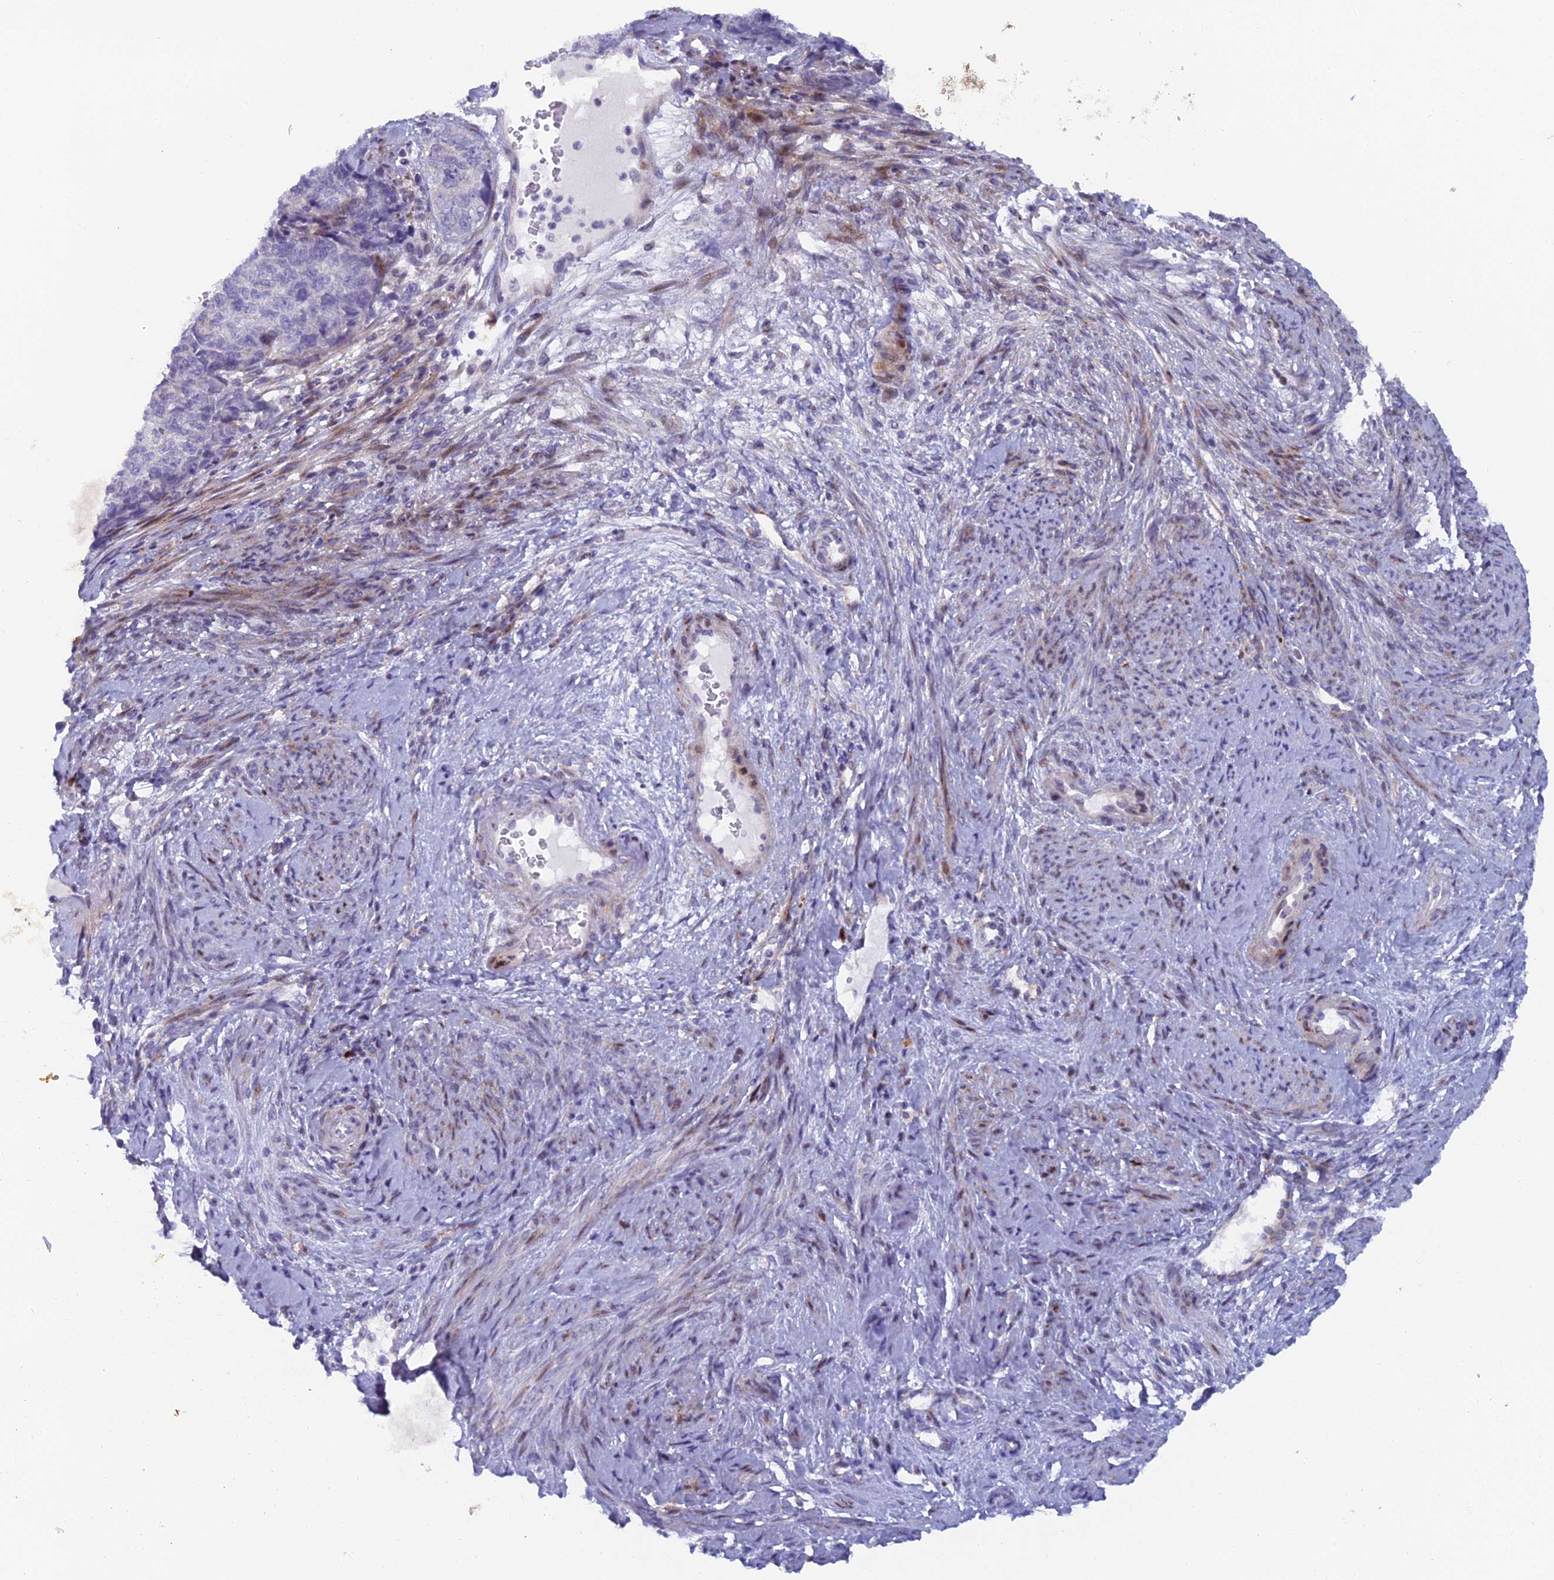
{"staining": {"intensity": "negative", "quantity": "none", "location": "none"}, "tissue": "cervical cancer", "cell_type": "Tumor cells", "image_type": "cancer", "snomed": [{"axis": "morphology", "description": "Squamous cell carcinoma, NOS"}, {"axis": "topography", "description": "Cervix"}], "caption": "This is an immunohistochemistry photomicrograph of human cervical squamous cell carcinoma. There is no positivity in tumor cells.", "gene": "B9D2", "patient": {"sex": "female", "age": 63}}